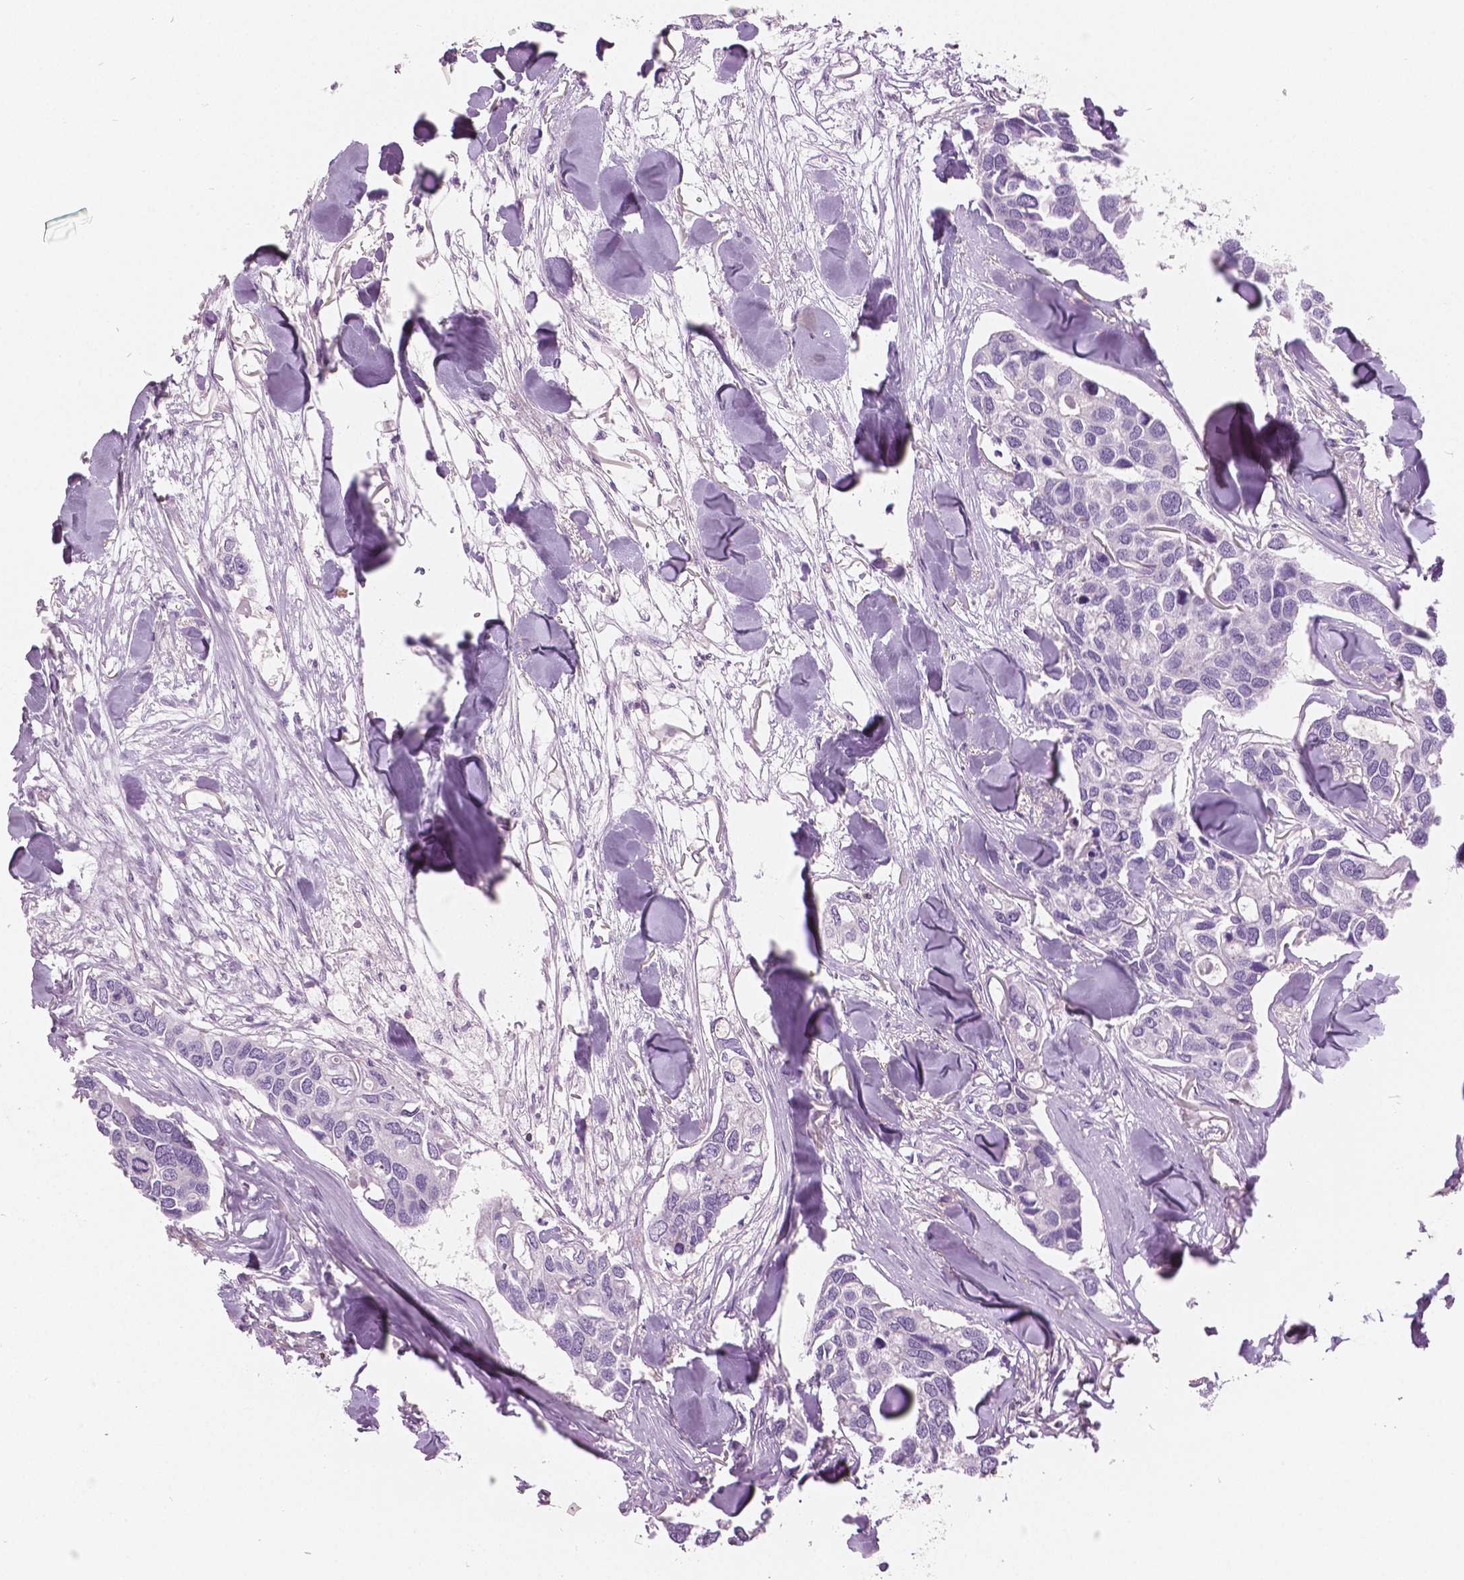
{"staining": {"intensity": "negative", "quantity": "none", "location": "none"}, "tissue": "breast cancer", "cell_type": "Tumor cells", "image_type": "cancer", "snomed": [{"axis": "morphology", "description": "Duct carcinoma"}, {"axis": "topography", "description": "Breast"}], "caption": "A micrograph of human breast cancer is negative for staining in tumor cells.", "gene": "GALM", "patient": {"sex": "female", "age": 83}}